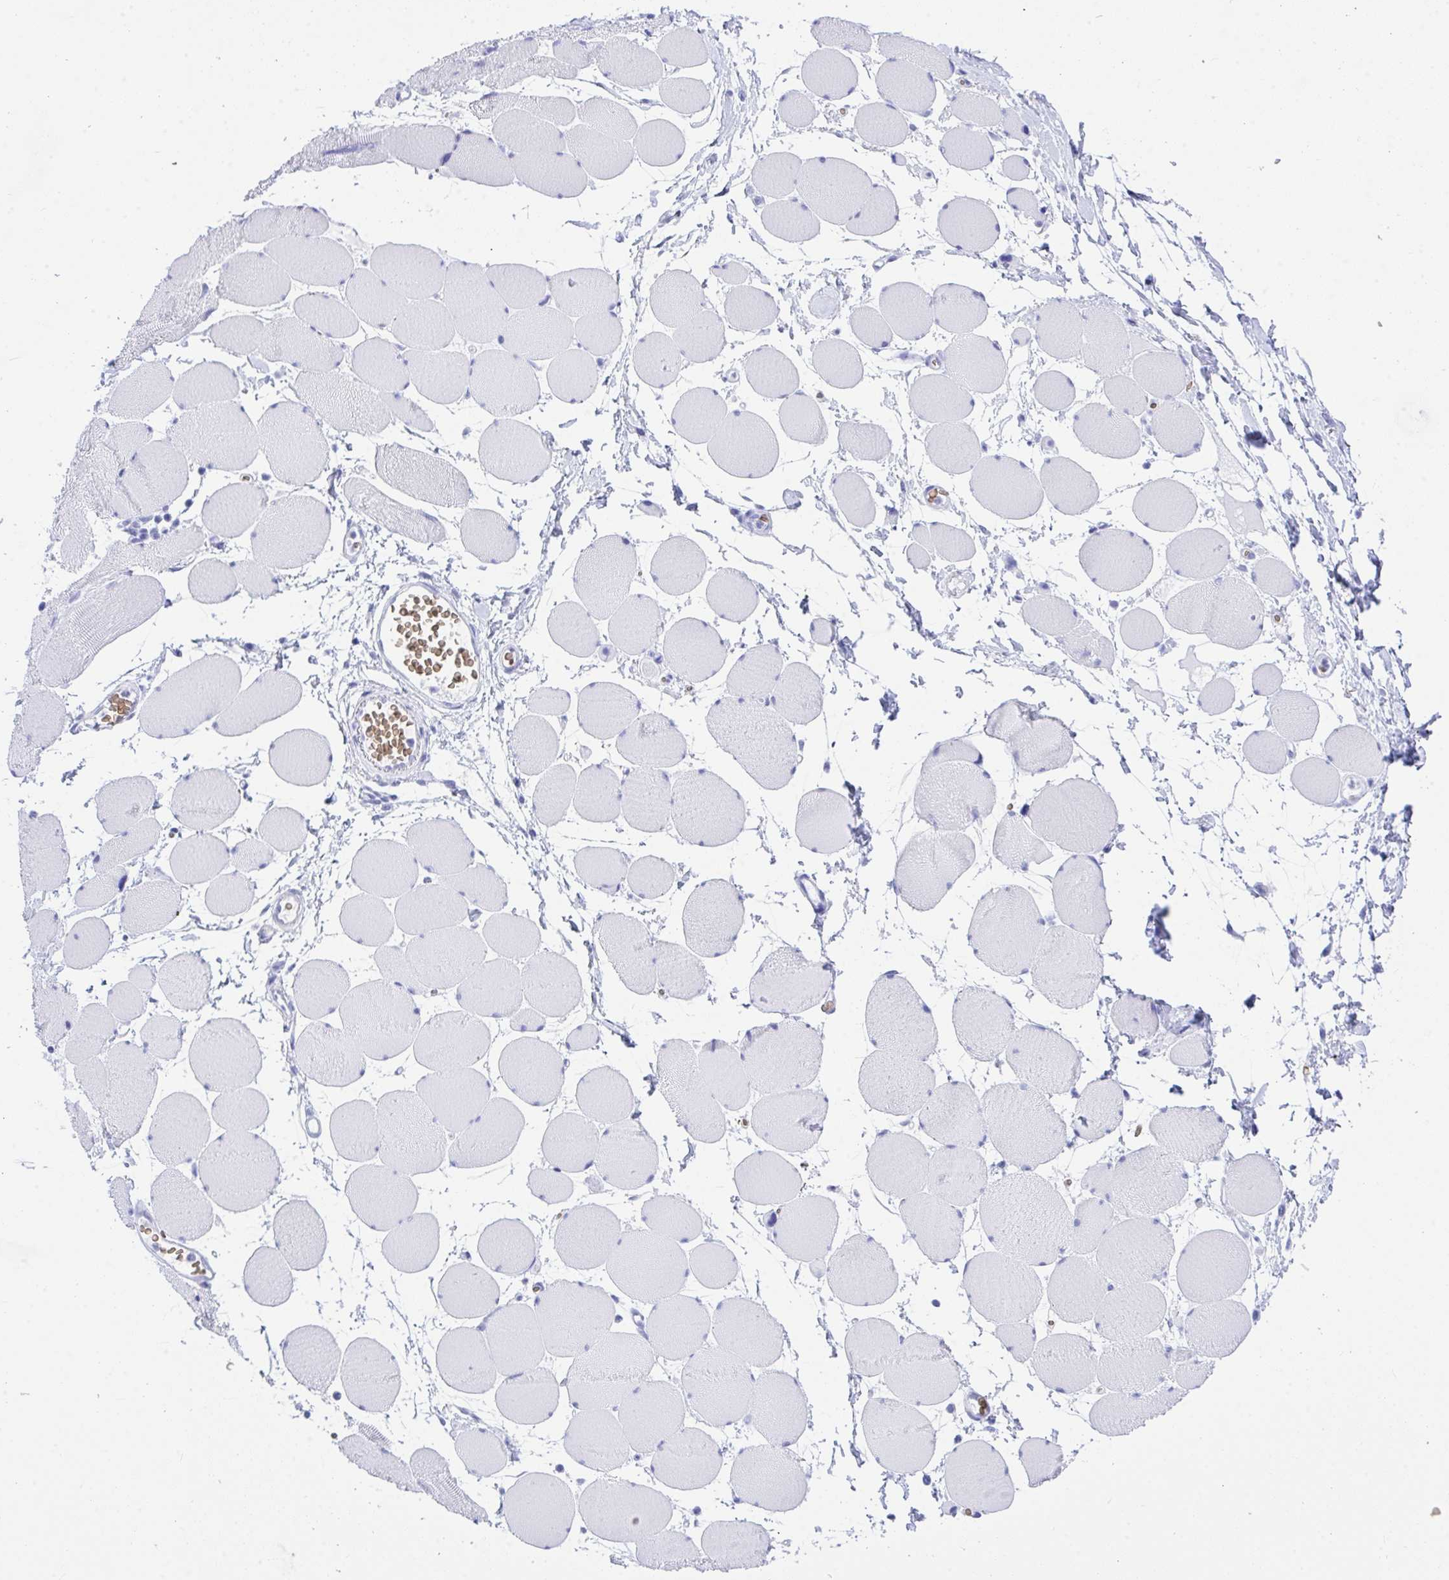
{"staining": {"intensity": "negative", "quantity": "none", "location": "none"}, "tissue": "skeletal muscle", "cell_type": "Myocytes", "image_type": "normal", "snomed": [{"axis": "morphology", "description": "Normal tissue, NOS"}, {"axis": "topography", "description": "Skeletal muscle"}], "caption": "High power microscopy histopathology image of an immunohistochemistry (IHC) image of unremarkable skeletal muscle, revealing no significant expression in myocytes. (DAB (3,3'-diaminobenzidine) immunohistochemistry (IHC), high magnification).", "gene": "ANK1", "patient": {"sex": "female", "age": 75}}